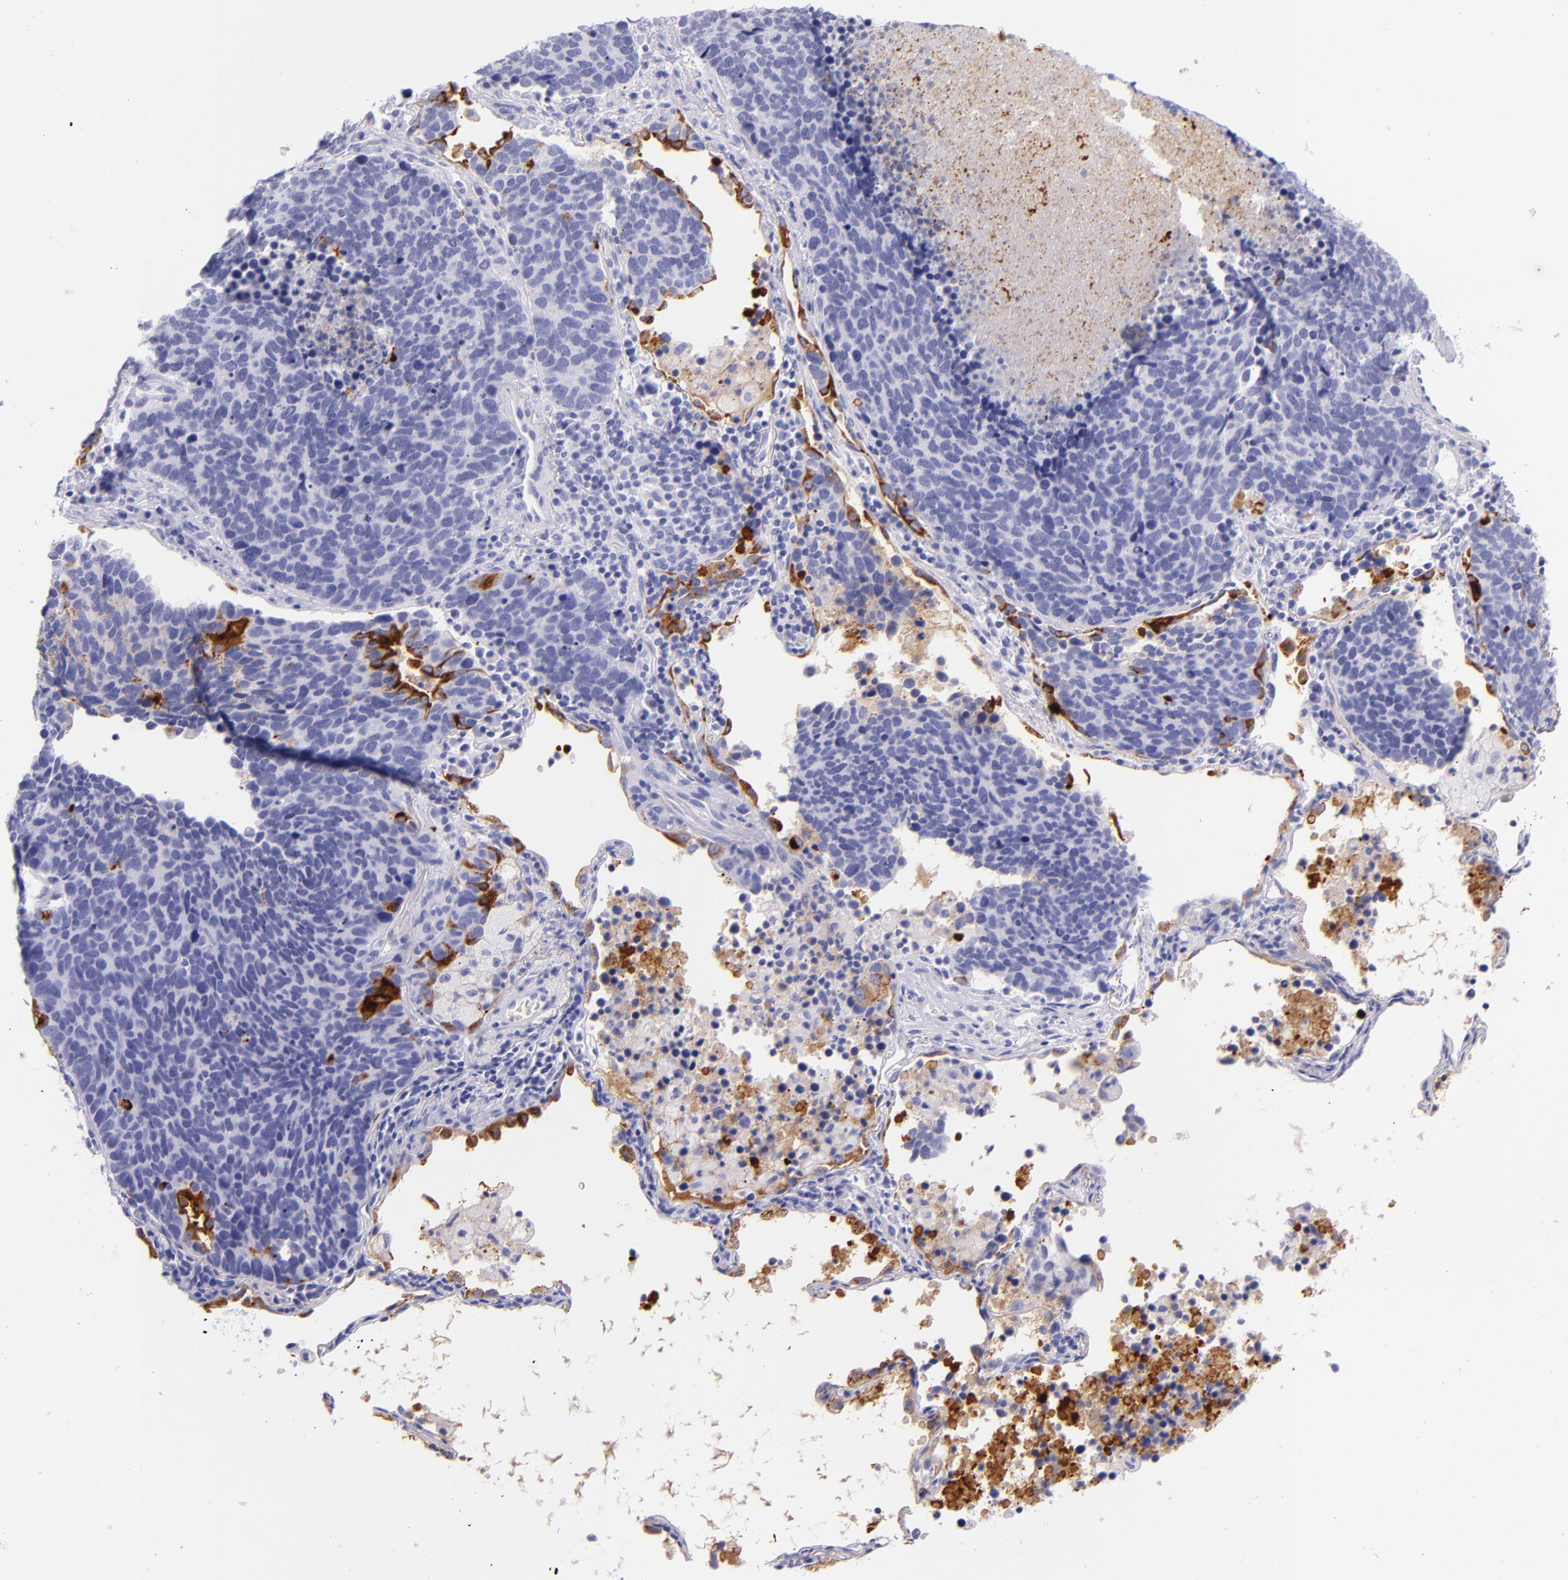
{"staining": {"intensity": "strong", "quantity": "<25%", "location": "cytoplasmic/membranous"}, "tissue": "lung cancer", "cell_type": "Tumor cells", "image_type": "cancer", "snomed": [{"axis": "morphology", "description": "Neoplasm, malignant, NOS"}, {"axis": "topography", "description": "Lung"}], "caption": "Protein analysis of malignant neoplasm (lung) tissue displays strong cytoplasmic/membranous staining in approximately <25% of tumor cells.", "gene": "SFTPB", "patient": {"sex": "female", "age": 75}}